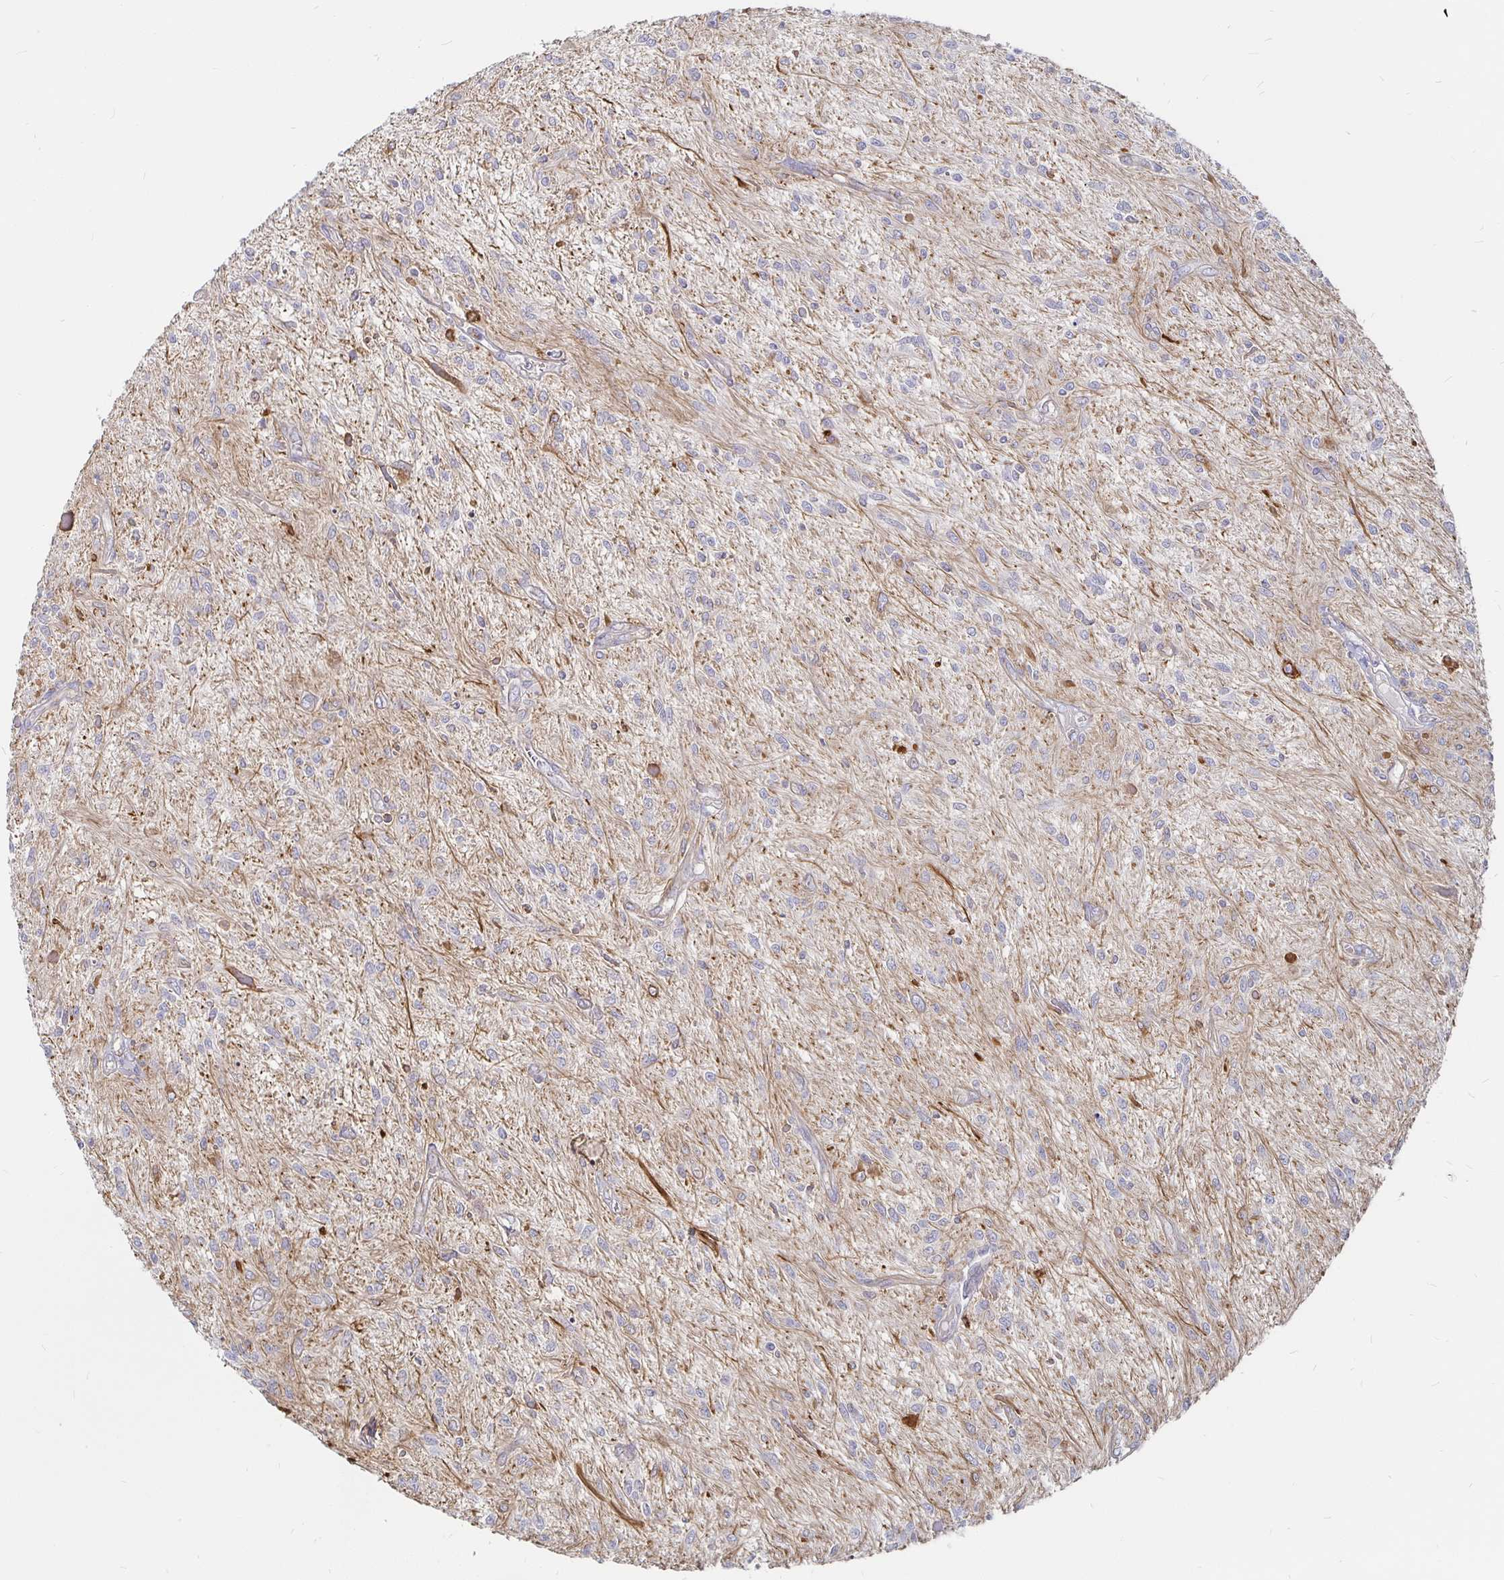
{"staining": {"intensity": "negative", "quantity": "none", "location": "none"}, "tissue": "glioma", "cell_type": "Tumor cells", "image_type": "cancer", "snomed": [{"axis": "morphology", "description": "Glioma, malignant, Low grade"}, {"axis": "topography", "description": "Cerebellum"}], "caption": "Tumor cells show no significant positivity in low-grade glioma (malignant). (DAB IHC visualized using brightfield microscopy, high magnification).", "gene": "CCDC85A", "patient": {"sex": "female", "age": 14}}